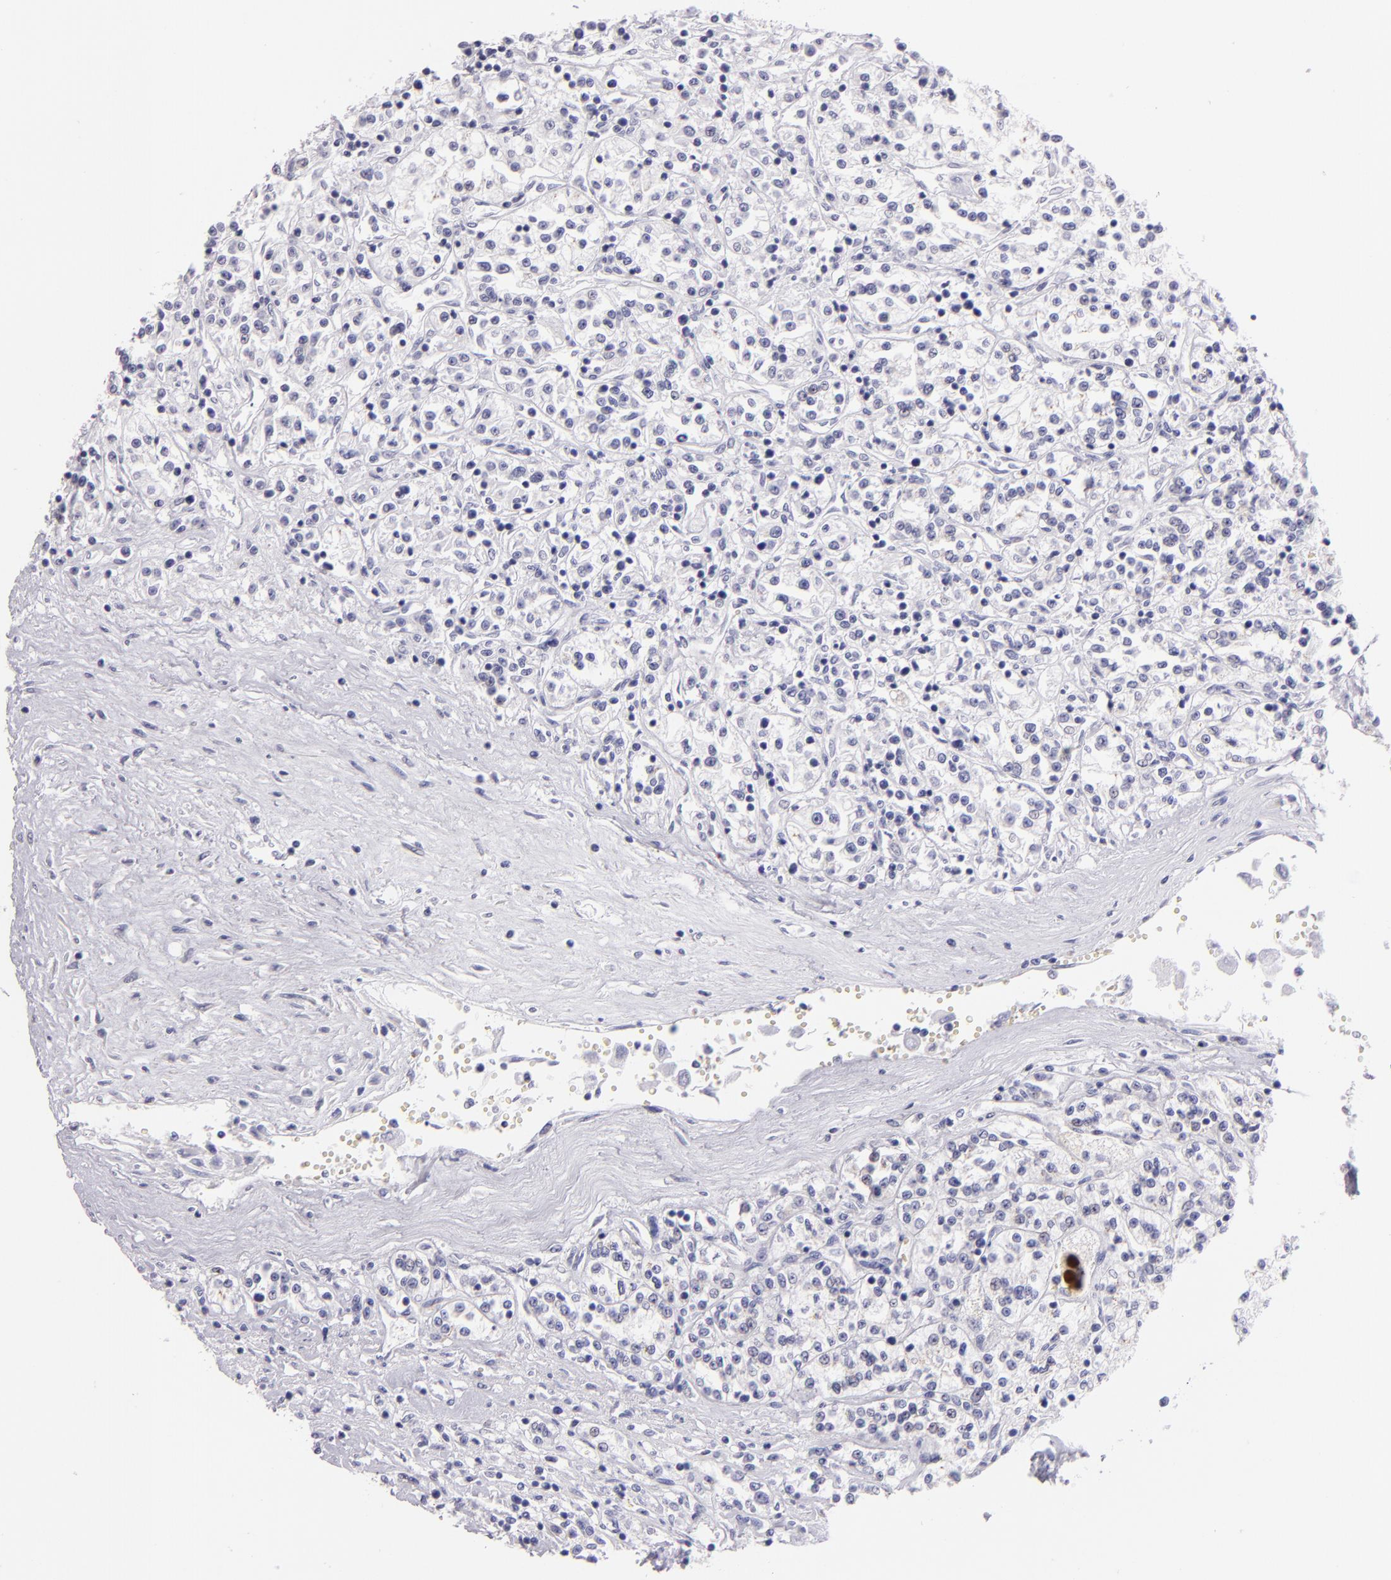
{"staining": {"intensity": "negative", "quantity": "none", "location": "none"}, "tissue": "renal cancer", "cell_type": "Tumor cells", "image_type": "cancer", "snomed": [{"axis": "morphology", "description": "Adenocarcinoma, NOS"}, {"axis": "topography", "description": "Kidney"}], "caption": "Renal cancer was stained to show a protein in brown. There is no significant staining in tumor cells.", "gene": "MUC5AC", "patient": {"sex": "female", "age": 76}}